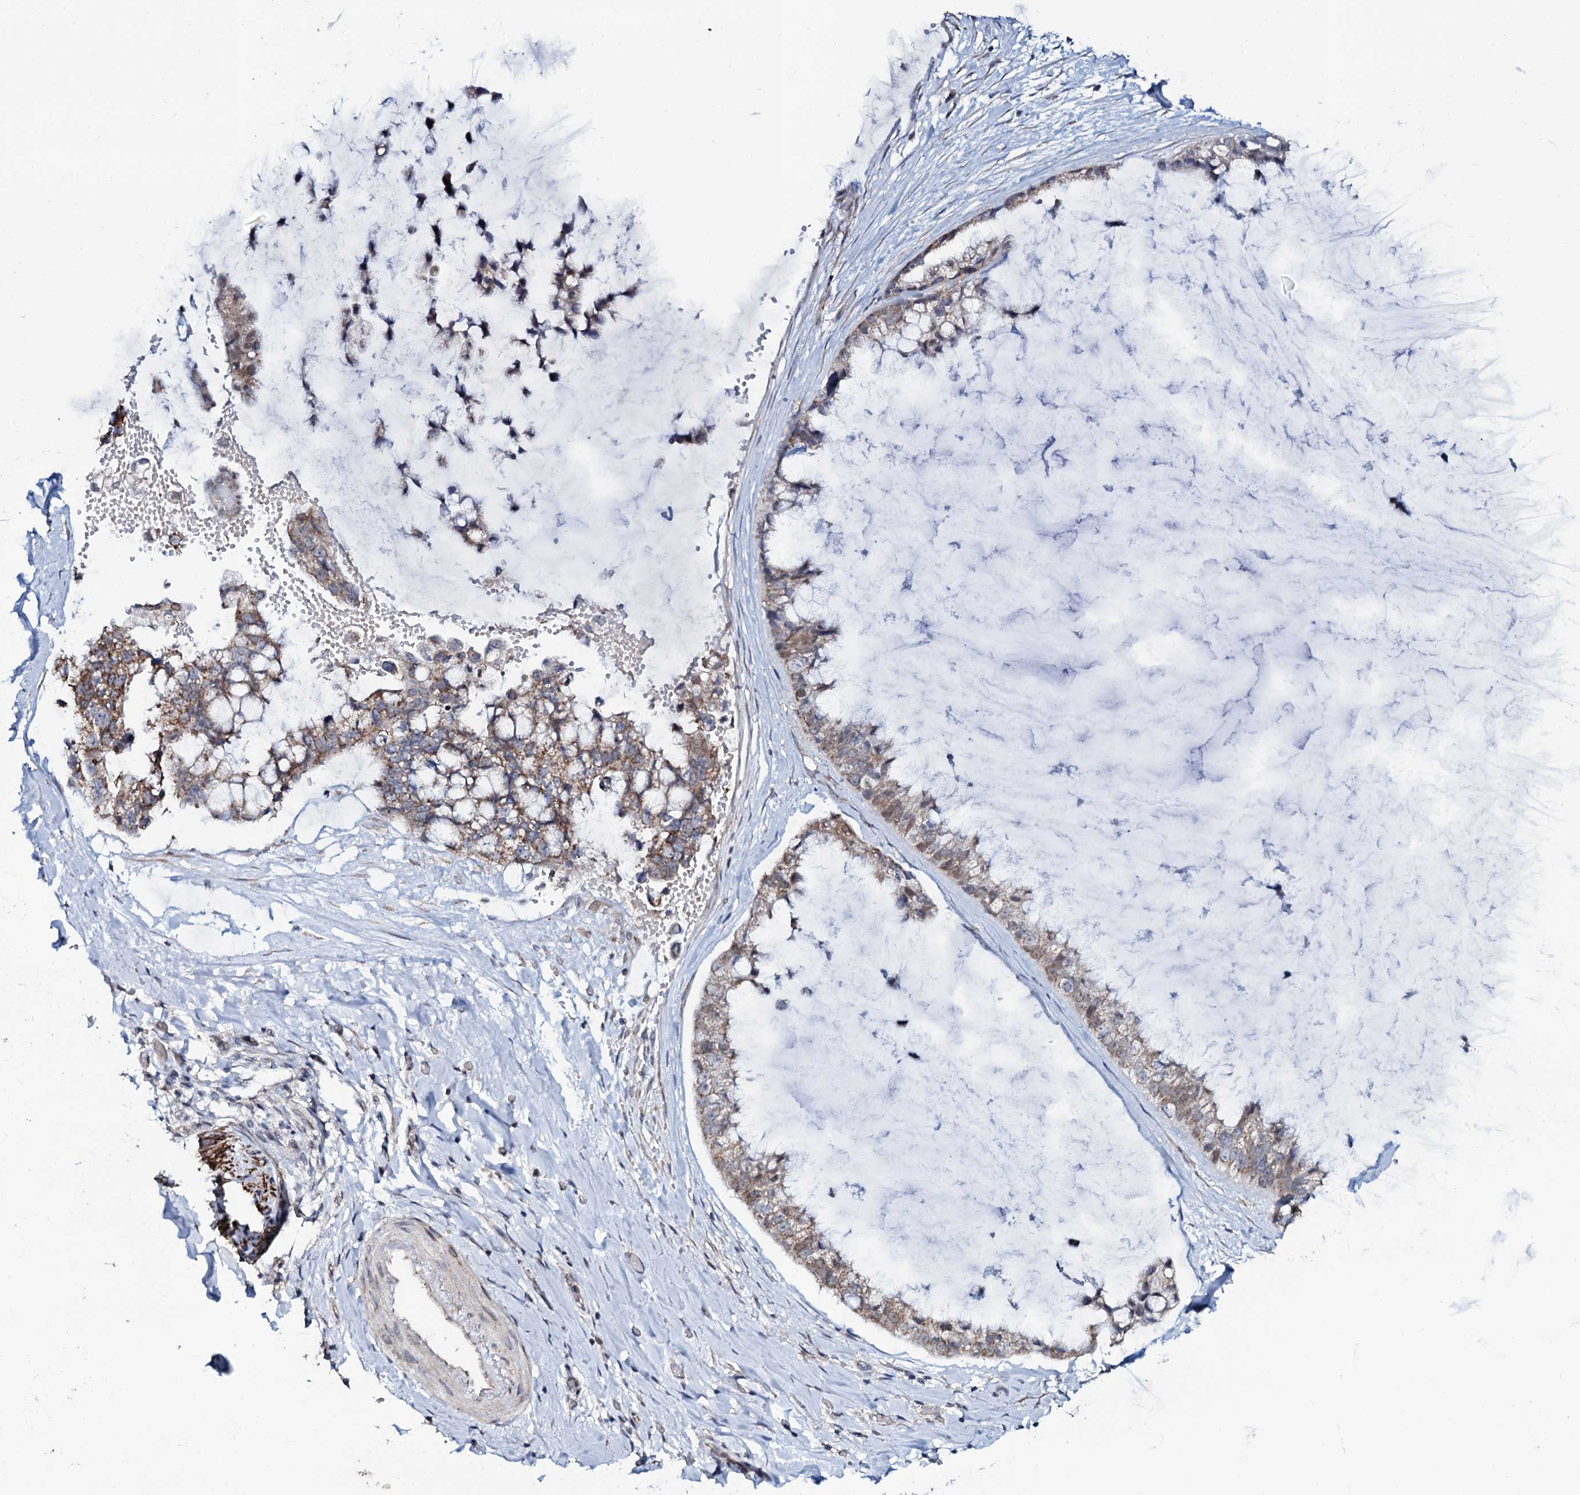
{"staining": {"intensity": "moderate", "quantity": ">75%", "location": "cytoplasmic/membranous"}, "tissue": "ovarian cancer", "cell_type": "Tumor cells", "image_type": "cancer", "snomed": [{"axis": "morphology", "description": "Cystadenocarcinoma, mucinous, NOS"}, {"axis": "topography", "description": "Ovary"}], "caption": "This micrograph reveals ovarian cancer (mucinous cystadenocarcinoma) stained with immunohistochemistry to label a protein in brown. The cytoplasmic/membranous of tumor cells show moderate positivity for the protein. Nuclei are counter-stained blue.", "gene": "PPP1R3D", "patient": {"sex": "female", "age": 39}}